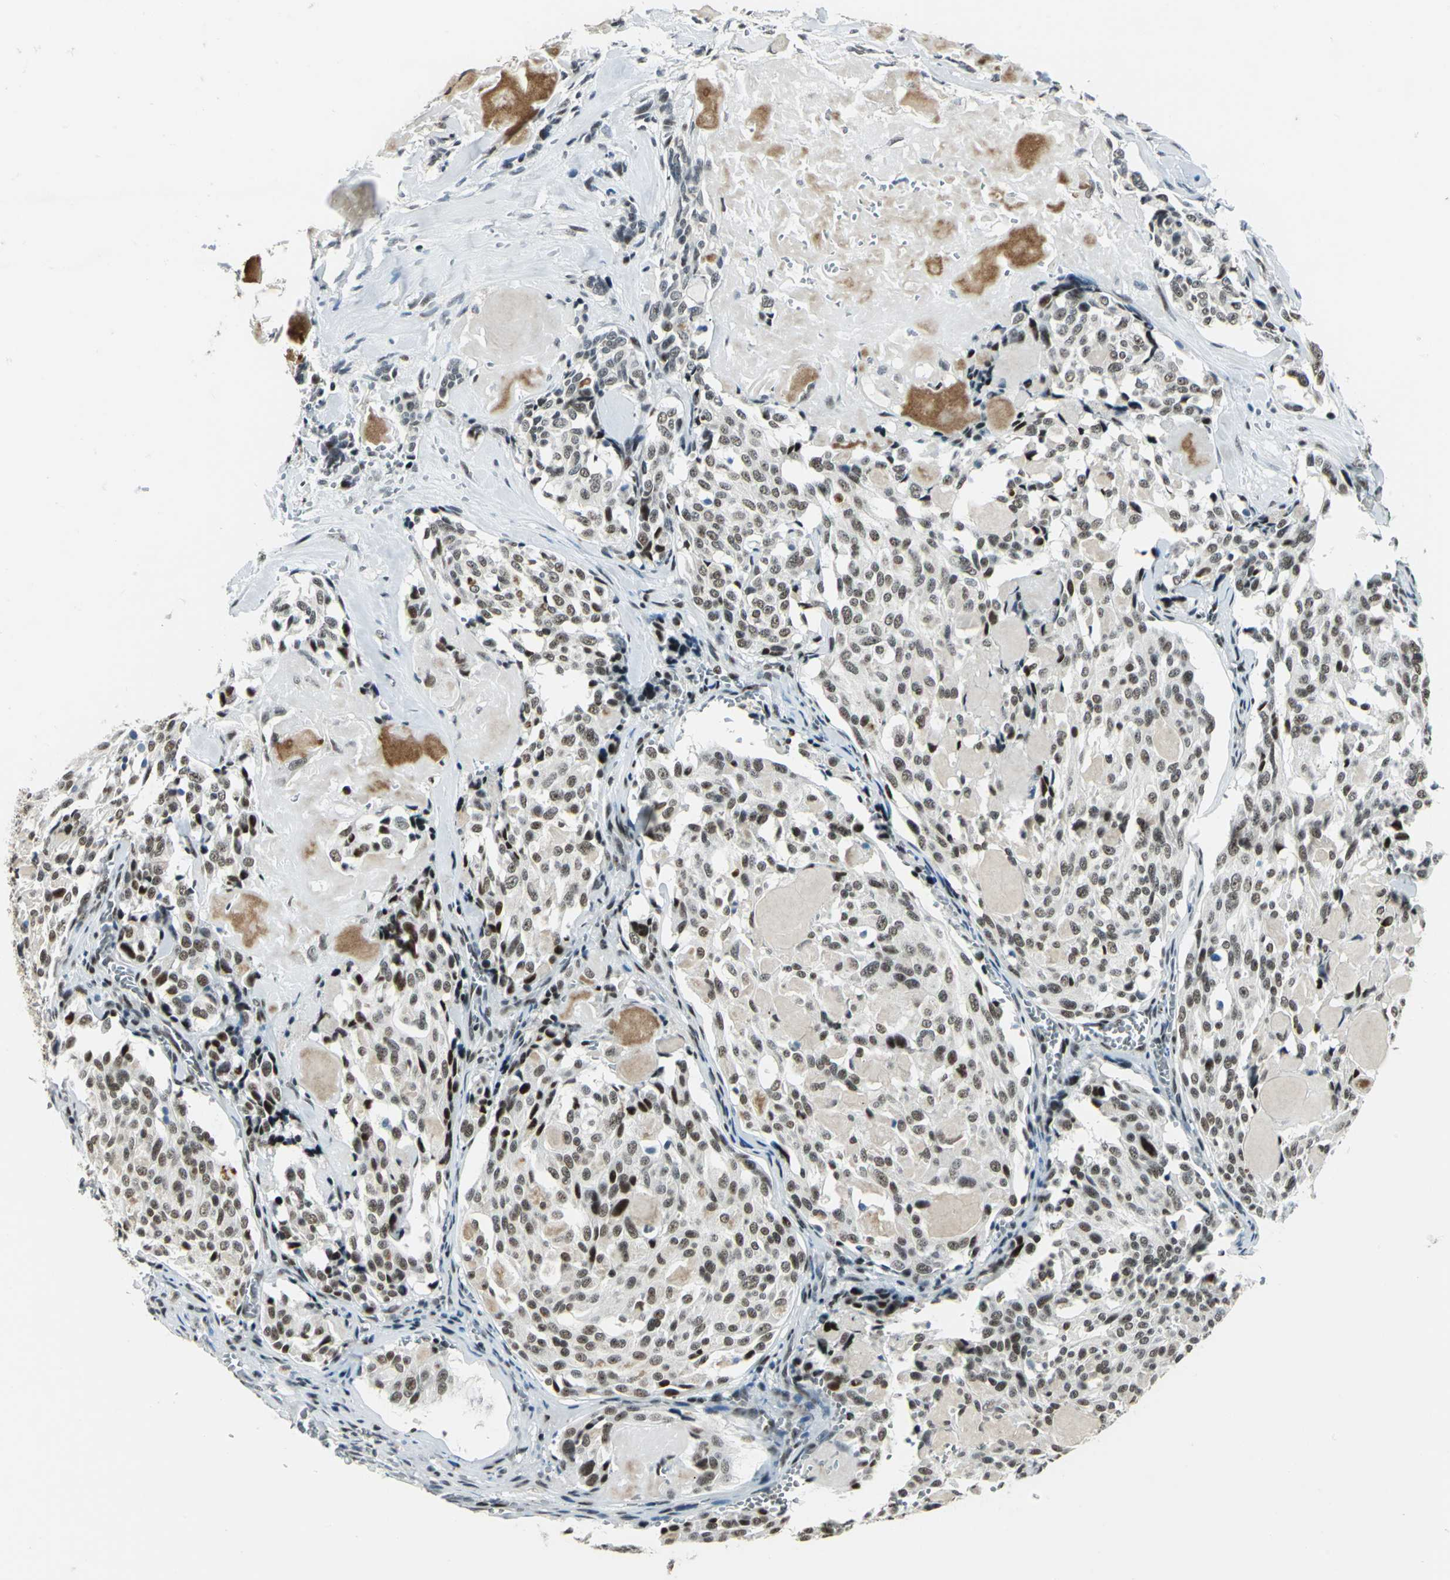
{"staining": {"intensity": "moderate", "quantity": ">75%", "location": "nuclear"}, "tissue": "thyroid cancer", "cell_type": "Tumor cells", "image_type": "cancer", "snomed": [{"axis": "morphology", "description": "Carcinoma, NOS"}, {"axis": "morphology", "description": "Carcinoid, malignant, NOS"}, {"axis": "topography", "description": "Thyroid gland"}], "caption": "Thyroid cancer was stained to show a protein in brown. There is medium levels of moderate nuclear expression in about >75% of tumor cells. (DAB (3,3'-diaminobenzidine) IHC with brightfield microscopy, high magnification).", "gene": "KAT6B", "patient": {"sex": "male", "age": 33}}